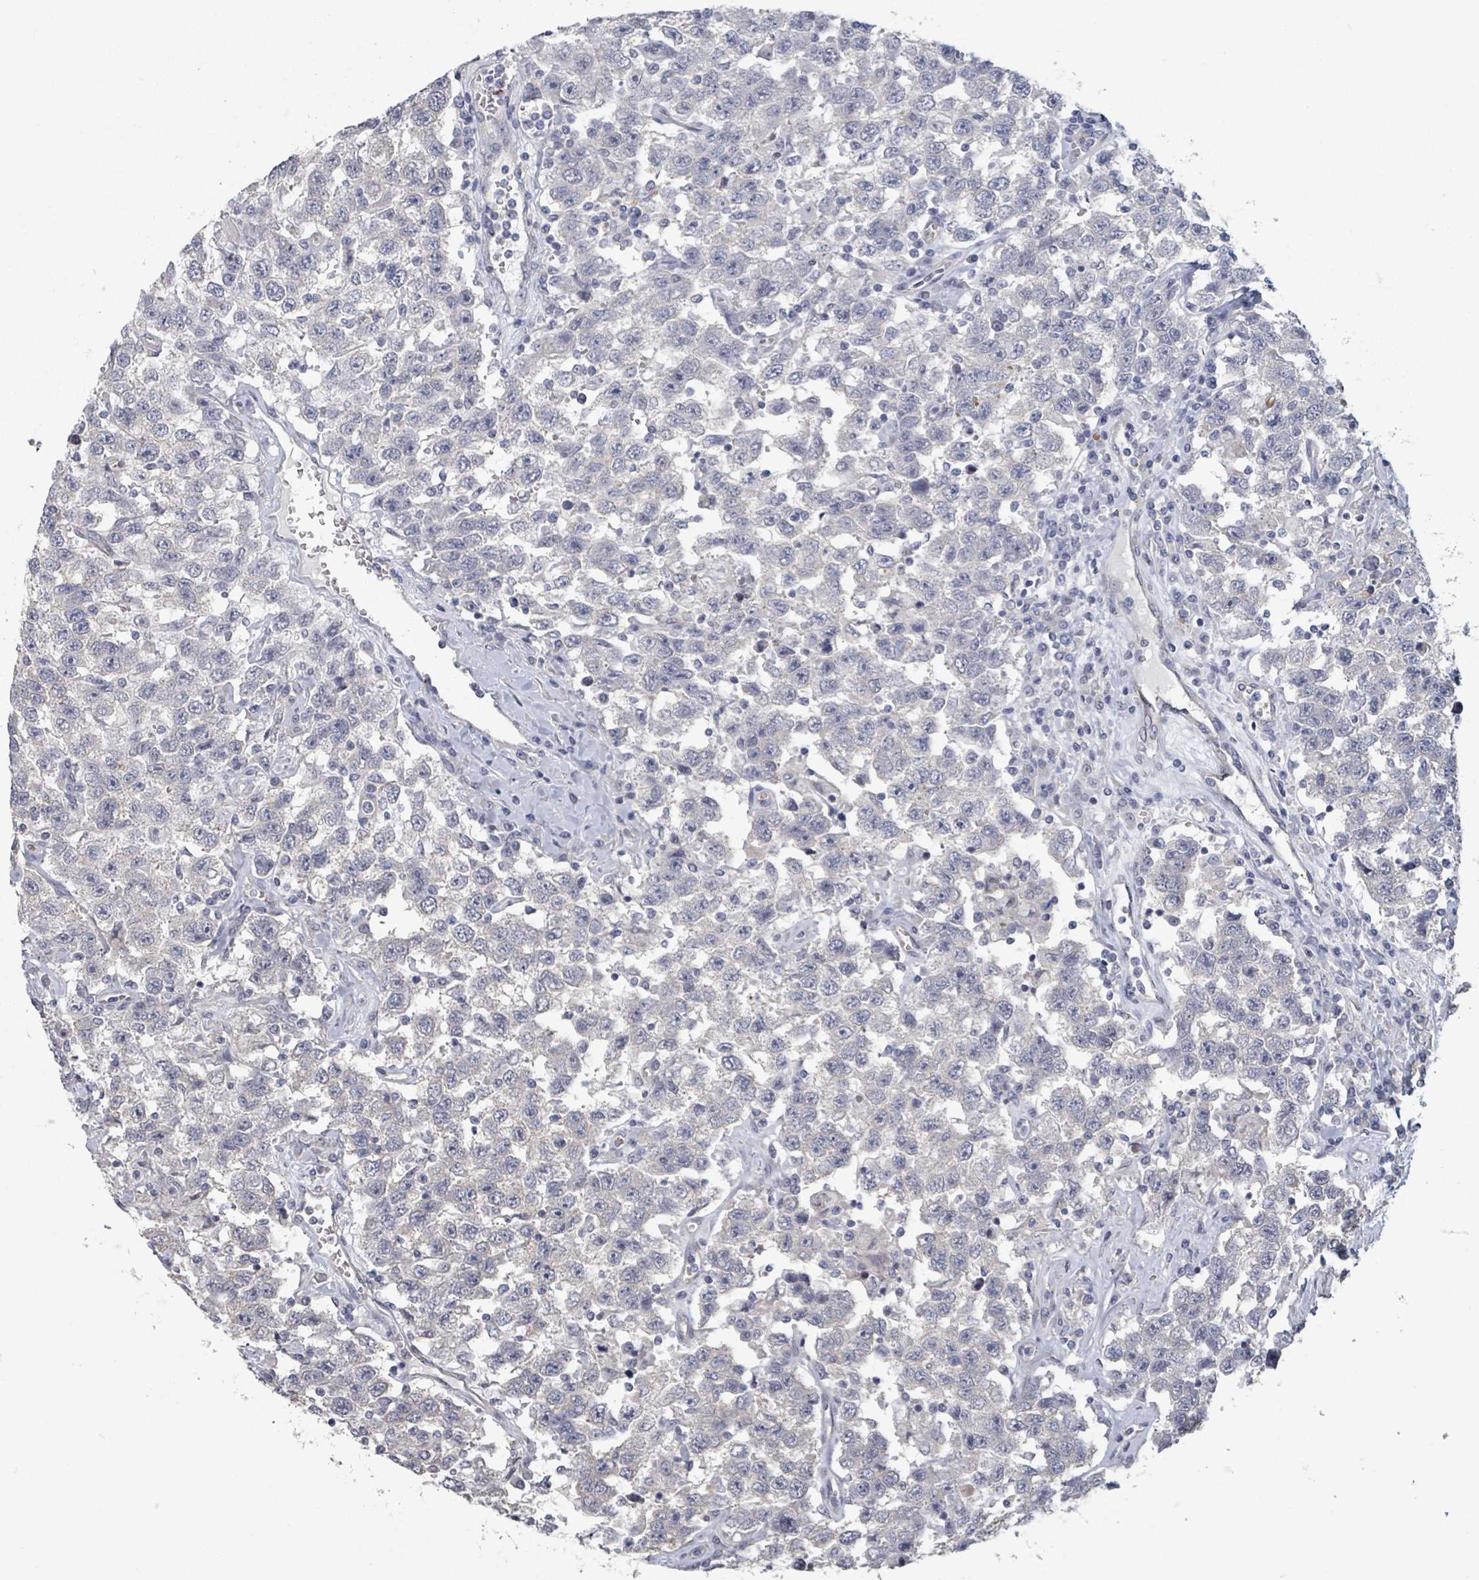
{"staining": {"intensity": "negative", "quantity": "none", "location": "none"}, "tissue": "testis cancer", "cell_type": "Tumor cells", "image_type": "cancer", "snomed": [{"axis": "morphology", "description": "Seminoma, NOS"}, {"axis": "topography", "description": "Testis"}], "caption": "The image exhibits no significant expression in tumor cells of testis cancer (seminoma).", "gene": "PLAUR", "patient": {"sex": "male", "age": 41}}